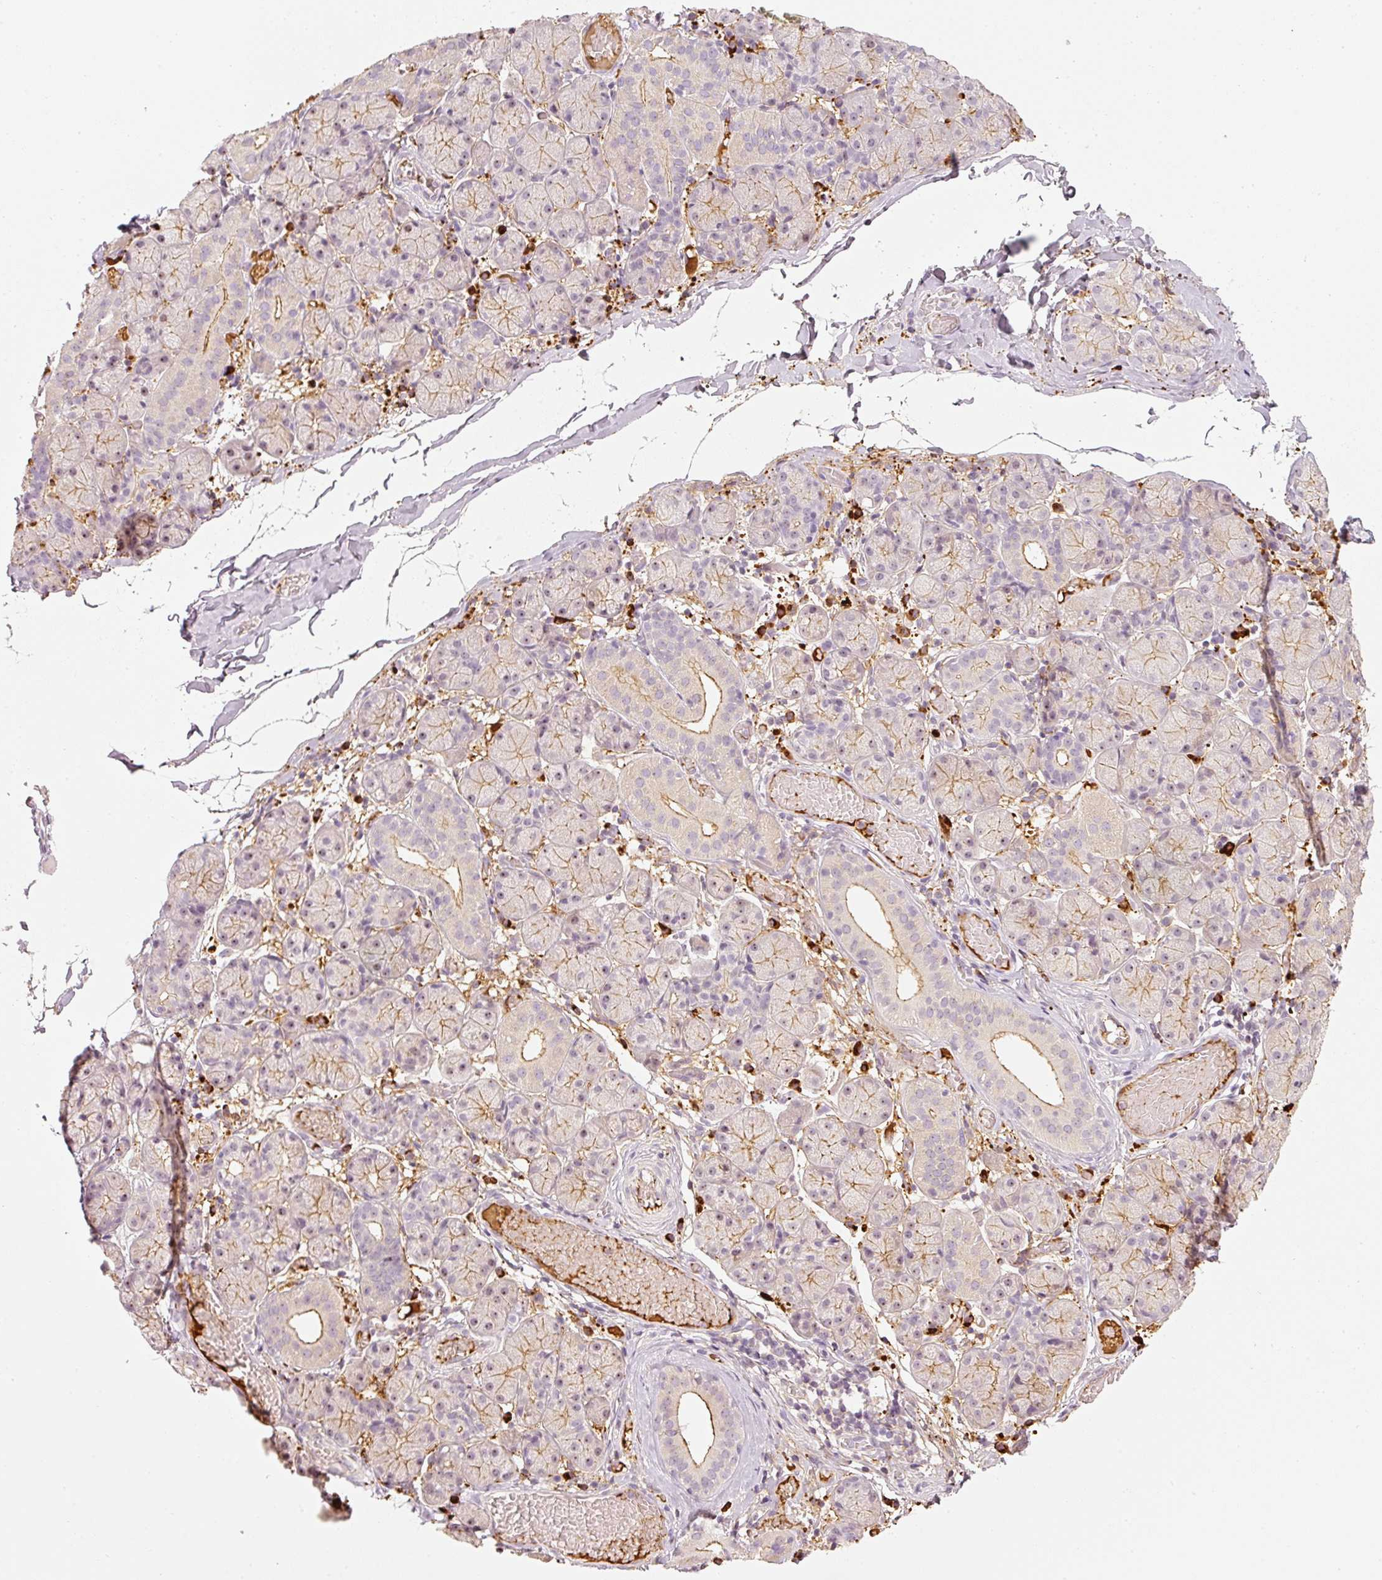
{"staining": {"intensity": "moderate", "quantity": "25%-75%", "location": "cytoplasmic/membranous"}, "tissue": "salivary gland", "cell_type": "Glandular cells", "image_type": "normal", "snomed": [{"axis": "morphology", "description": "Normal tissue, NOS"}, {"axis": "topography", "description": "Salivary gland"}], "caption": "Glandular cells show medium levels of moderate cytoplasmic/membranous positivity in approximately 25%-75% of cells in unremarkable salivary gland.", "gene": "VCAM1", "patient": {"sex": "female", "age": 24}}